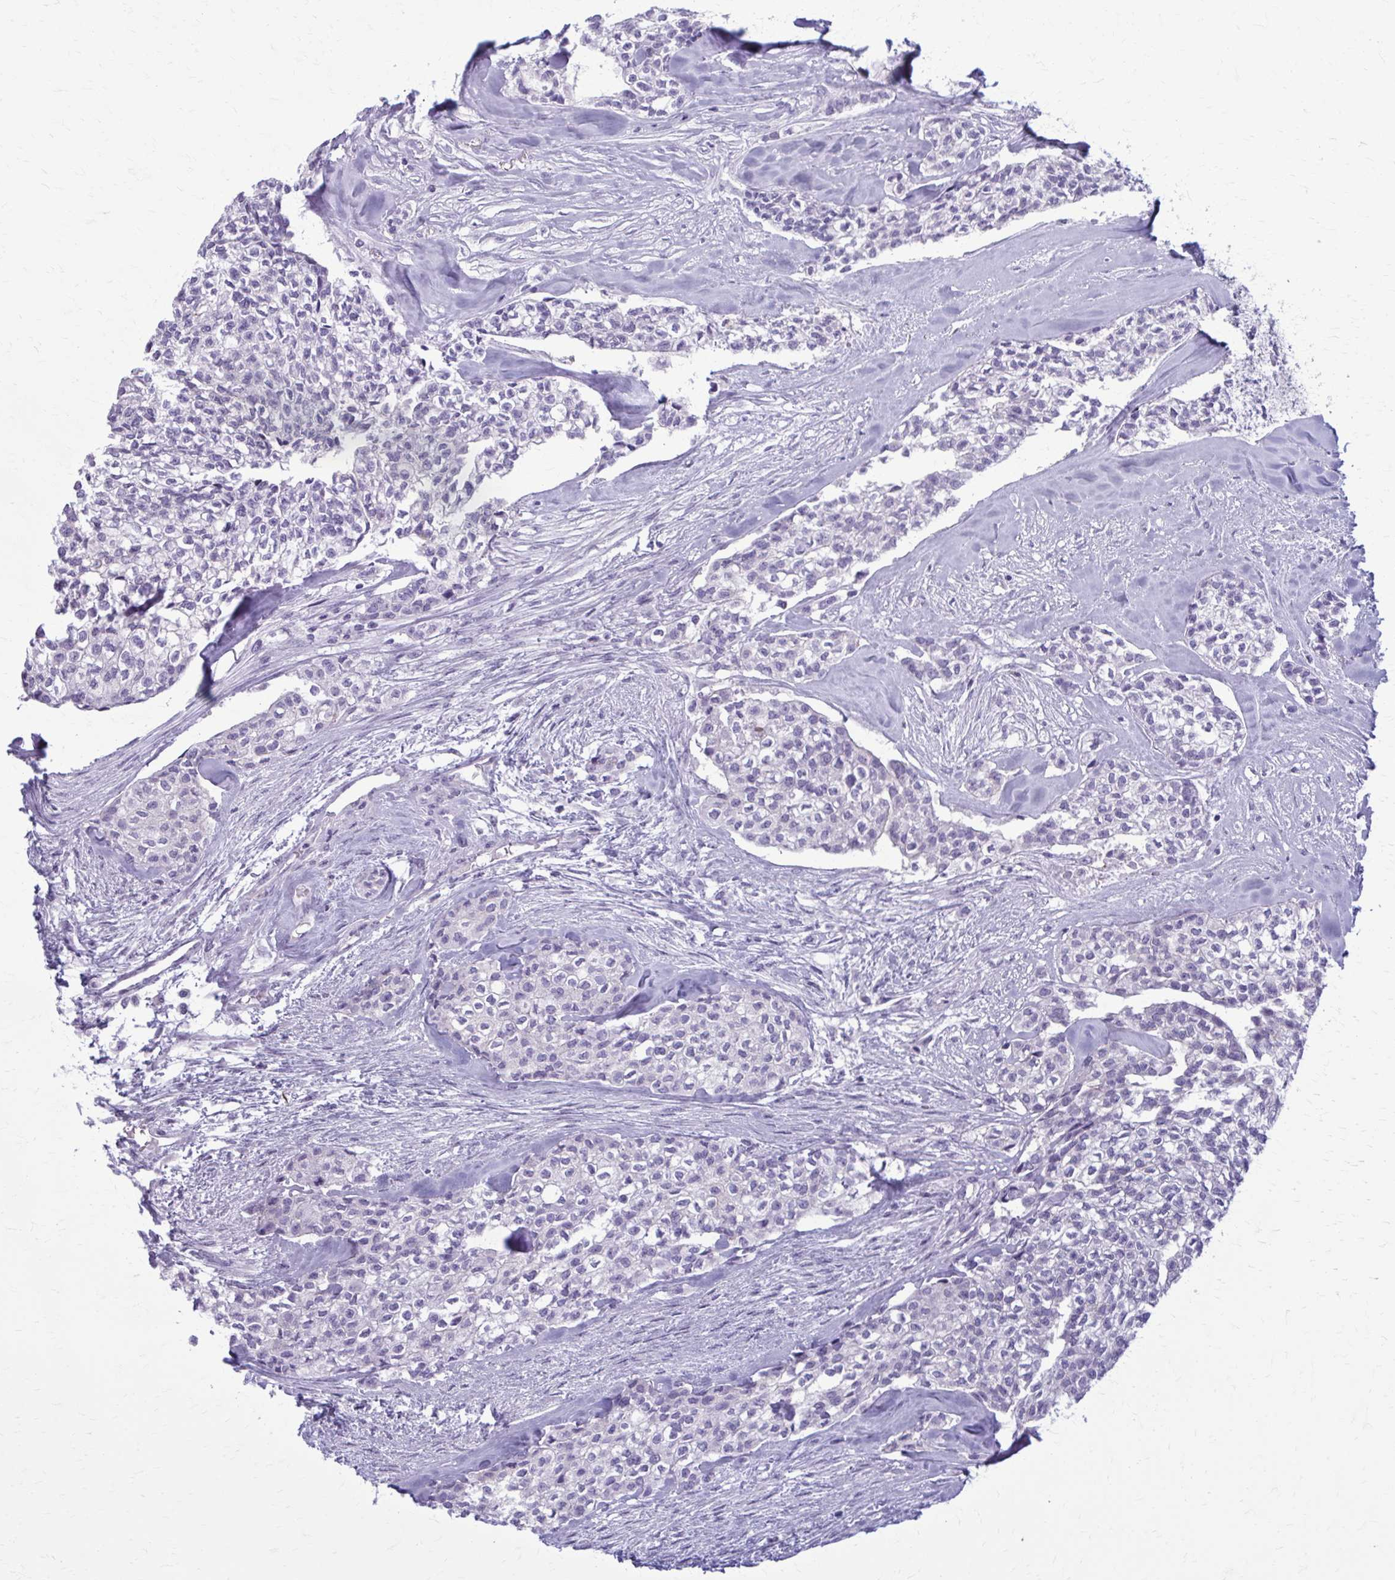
{"staining": {"intensity": "negative", "quantity": "none", "location": "none"}, "tissue": "head and neck cancer", "cell_type": "Tumor cells", "image_type": "cancer", "snomed": [{"axis": "morphology", "description": "Adenocarcinoma, NOS"}, {"axis": "topography", "description": "Head-Neck"}], "caption": "An image of head and neck adenocarcinoma stained for a protein exhibits no brown staining in tumor cells.", "gene": "CD38", "patient": {"sex": "male", "age": 81}}